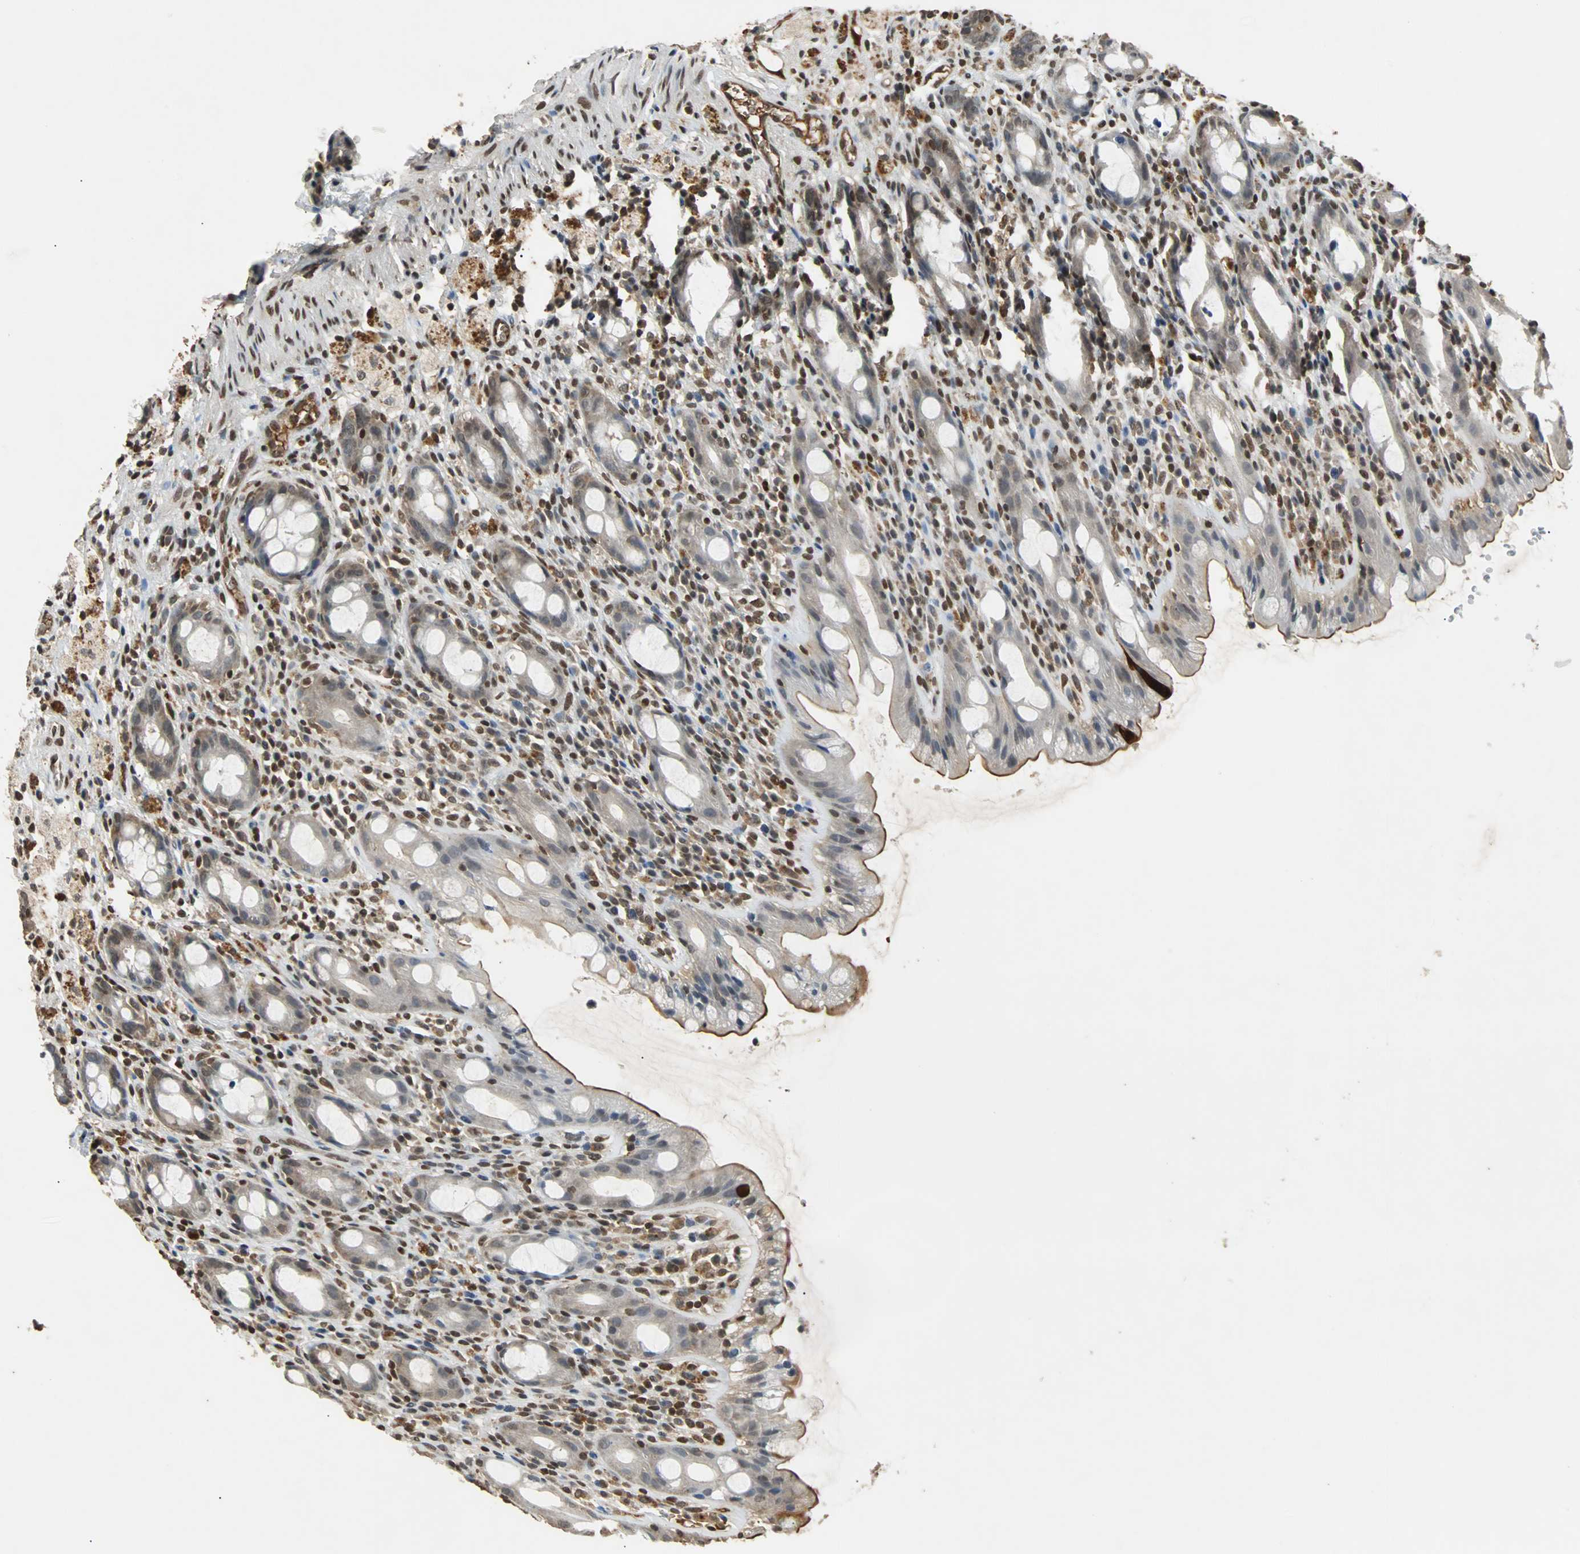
{"staining": {"intensity": "strong", "quantity": "25%-75%", "location": "cytoplasmic/membranous,nuclear"}, "tissue": "rectum", "cell_type": "Glandular cells", "image_type": "normal", "snomed": [{"axis": "morphology", "description": "Normal tissue, NOS"}, {"axis": "topography", "description": "Rectum"}], "caption": "This image displays unremarkable rectum stained with IHC to label a protein in brown. The cytoplasmic/membranous,nuclear of glandular cells show strong positivity for the protein. Nuclei are counter-stained blue.", "gene": "PHC1", "patient": {"sex": "male", "age": 44}}